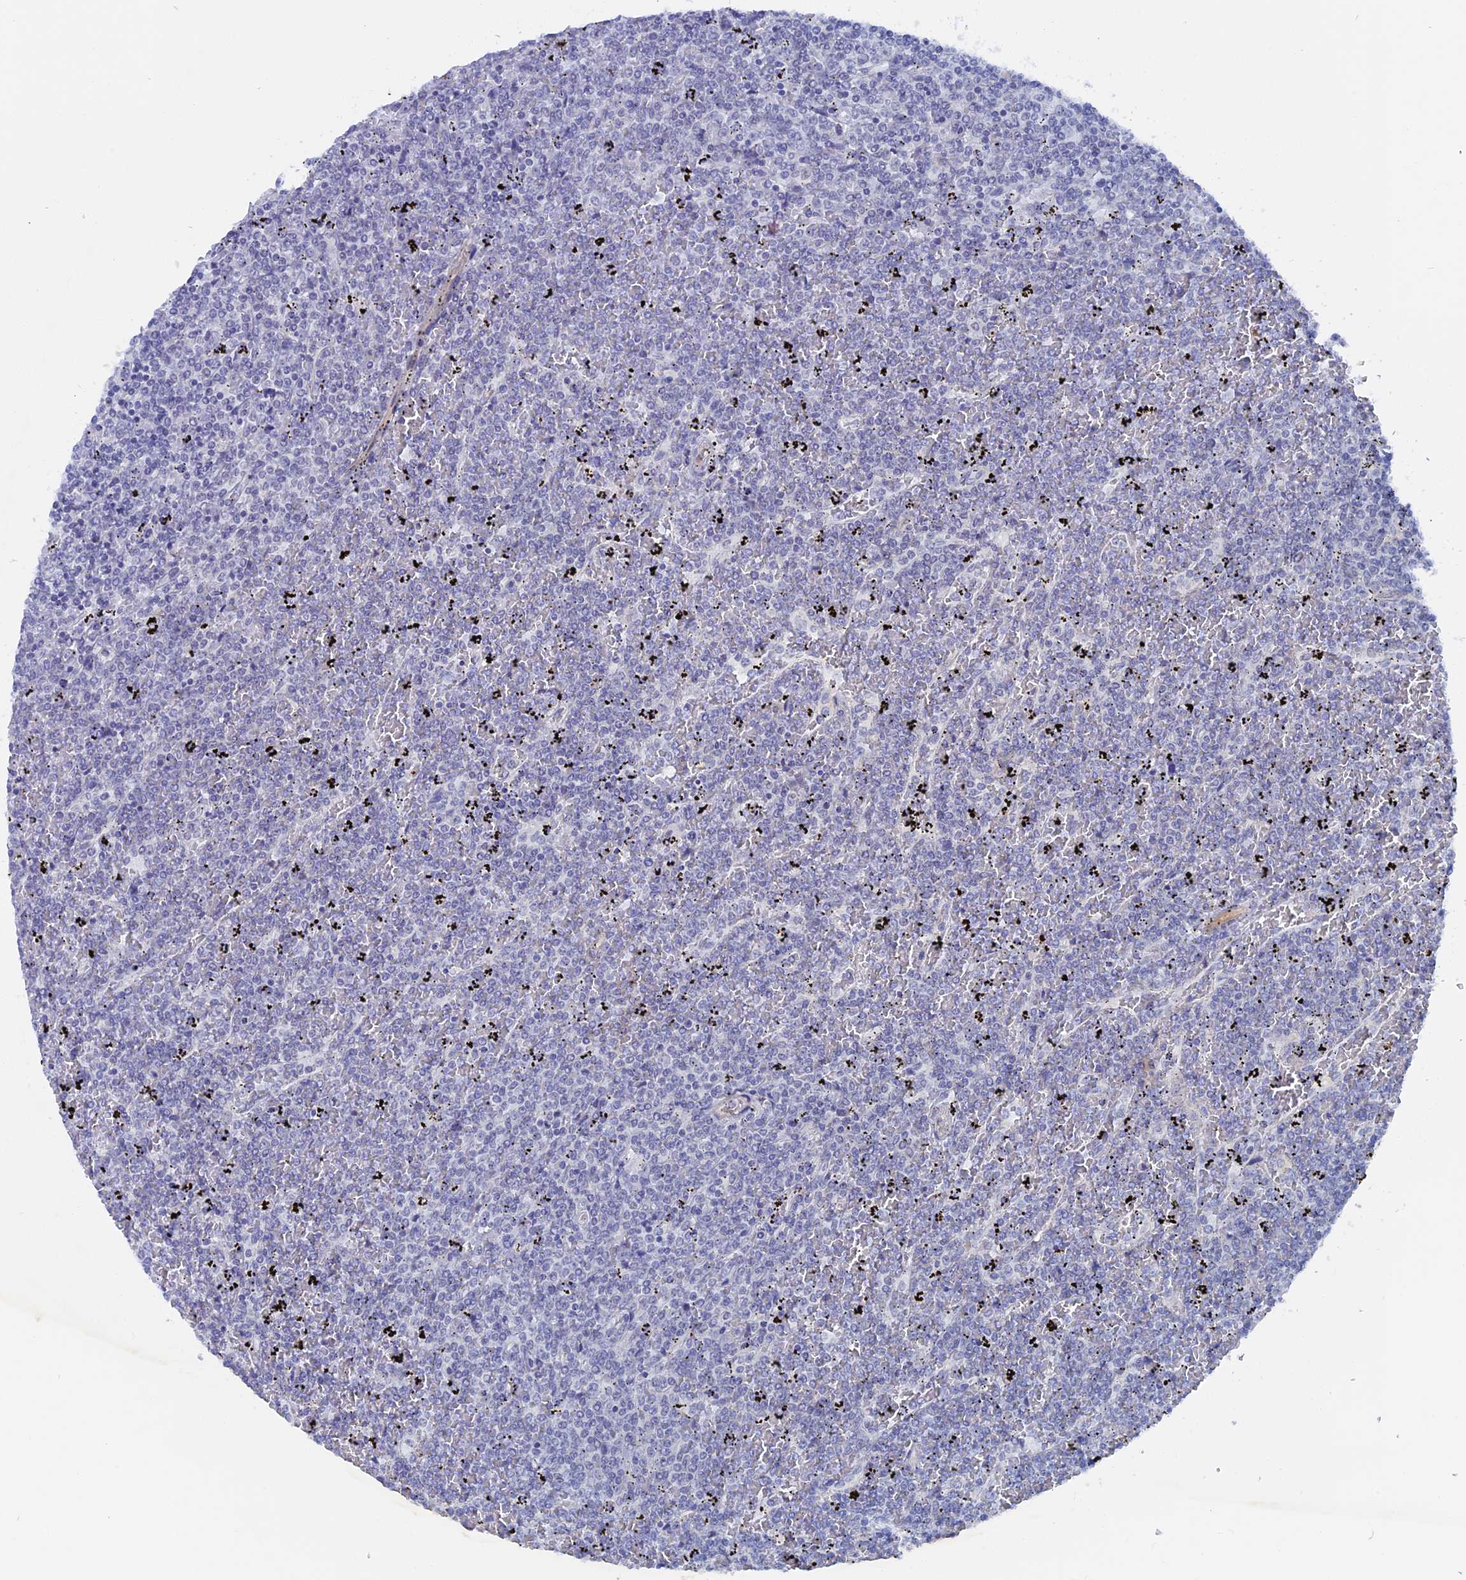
{"staining": {"intensity": "negative", "quantity": "none", "location": "none"}, "tissue": "lymphoma", "cell_type": "Tumor cells", "image_type": "cancer", "snomed": [{"axis": "morphology", "description": "Malignant lymphoma, non-Hodgkin's type, Low grade"}, {"axis": "topography", "description": "Spleen"}], "caption": "DAB (3,3'-diaminobenzidine) immunohistochemical staining of lymphoma shows no significant expression in tumor cells.", "gene": "DACT3", "patient": {"sex": "female", "age": 19}}